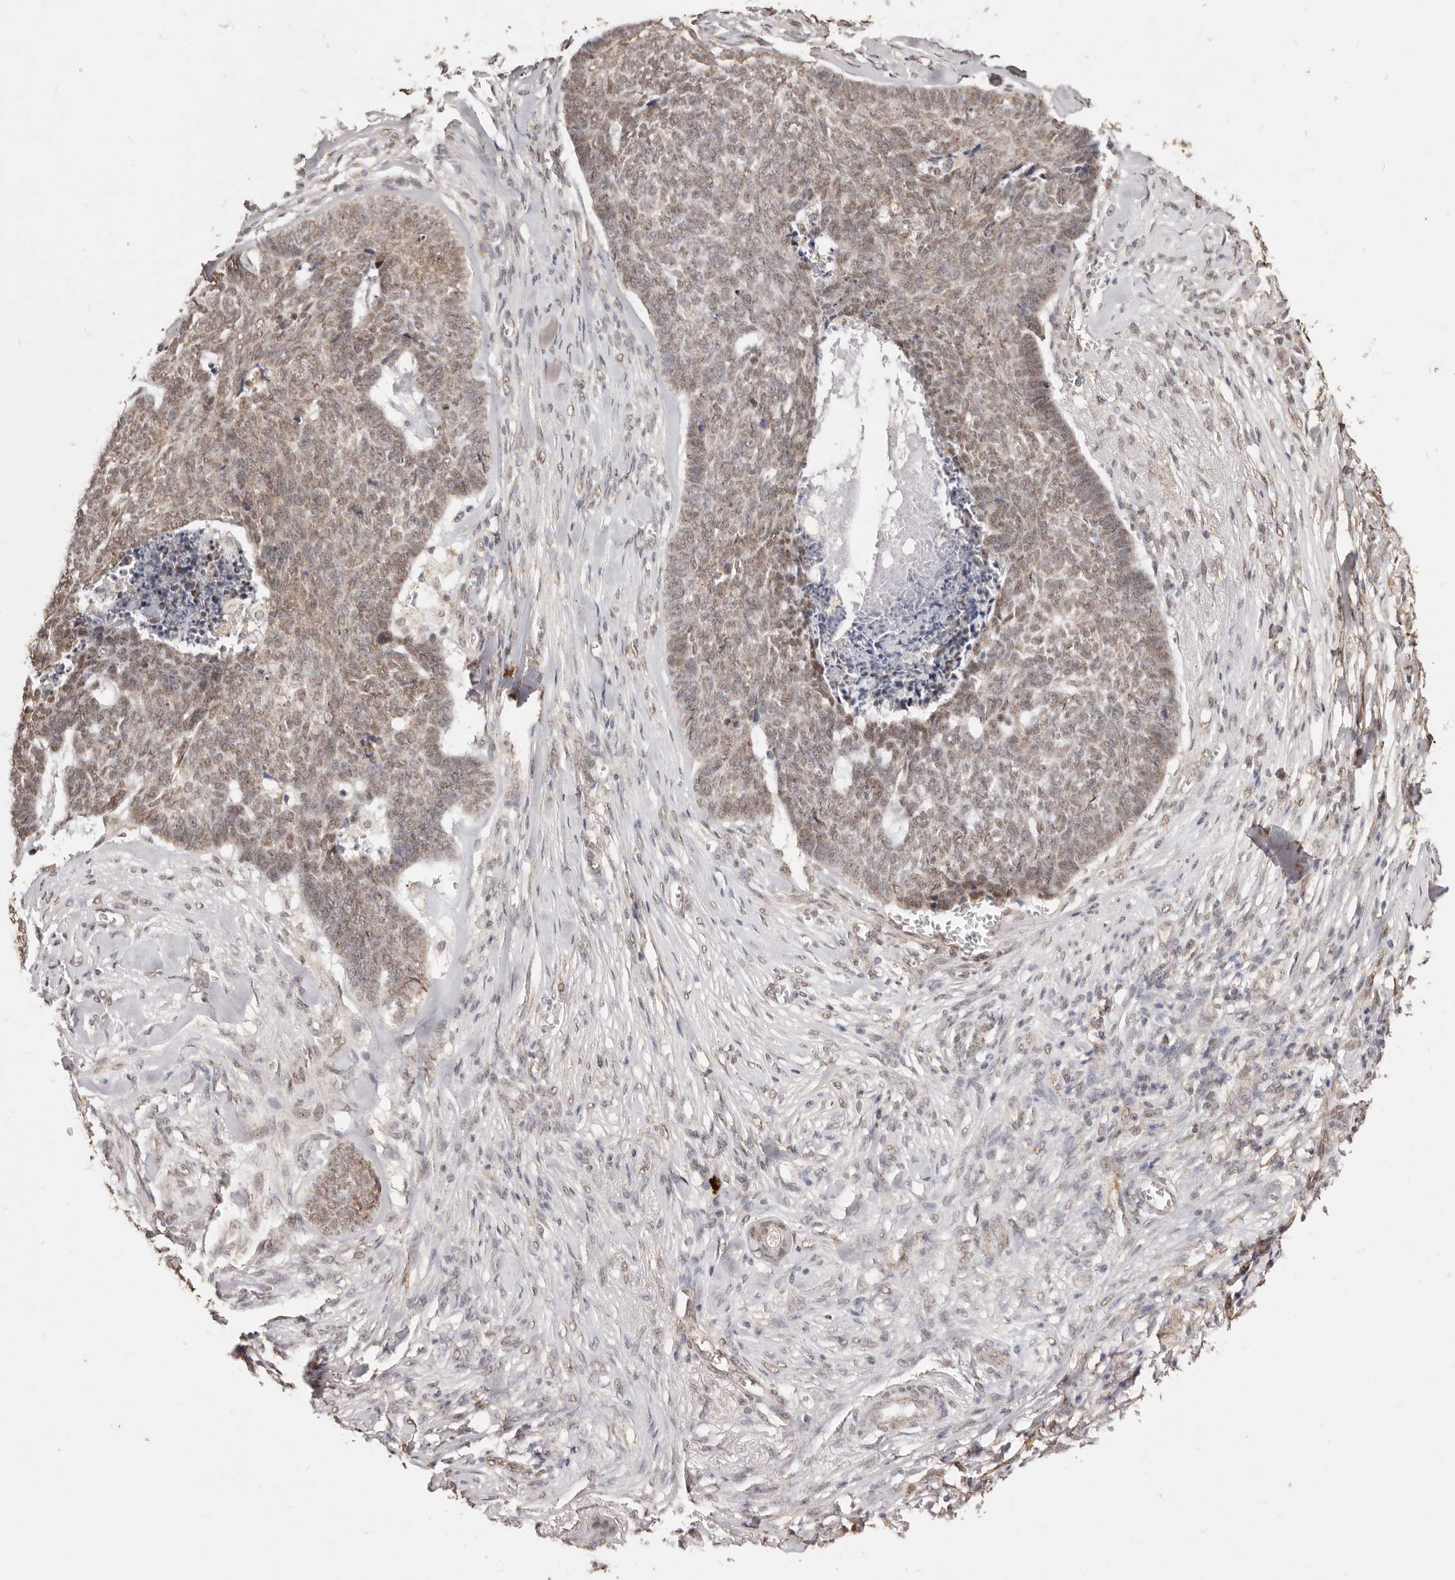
{"staining": {"intensity": "moderate", "quantity": ">75%", "location": "nuclear"}, "tissue": "skin cancer", "cell_type": "Tumor cells", "image_type": "cancer", "snomed": [{"axis": "morphology", "description": "Basal cell carcinoma"}, {"axis": "topography", "description": "Skin"}], "caption": "A high-resolution image shows immunohistochemistry staining of skin cancer (basal cell carcinoma), which reveals moderate nuclear staining in approximately >75% of tumor cells.", "gene": "RPS6KA5", "patient": {"sex": "male", "age": 84}}